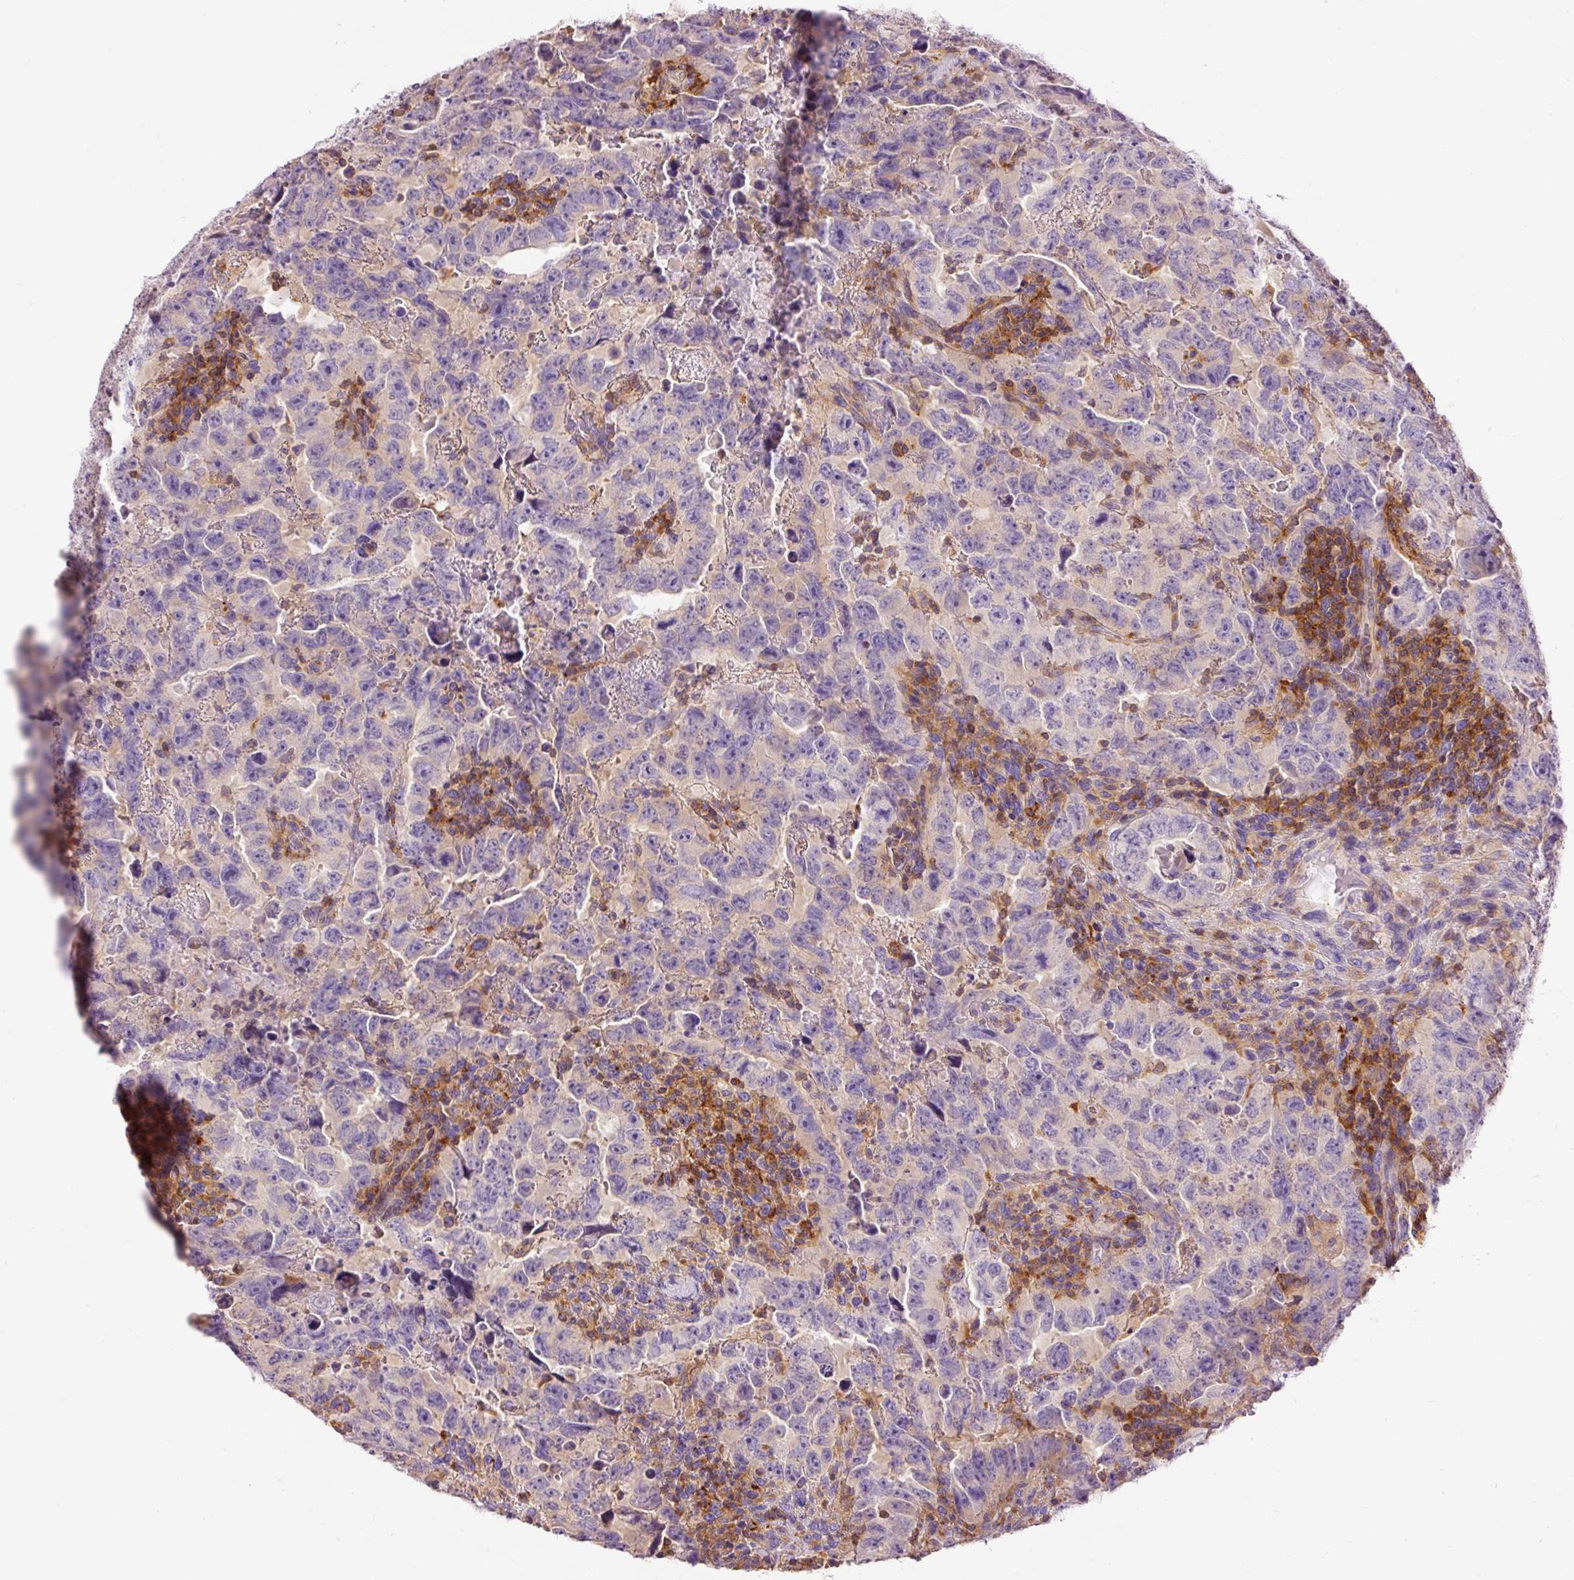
{"staining": {"intensity": "negative", "quantity": "none", "location": "none"}, "tissue": "testis cancer", "cell_type": "Tumor cells", "image_type": "cancer", "snomed": [{"axis": "morphology", "description": "Carcinoma, Embryonal, NOS"}, {"axis": "topography", "description": "Testis"}], "caption": "The immunohistochemistry (IHC) histopathology image has no significant staining in tumor cells of embryonal carcinoma (testis) tissue.", "gene": "DOK6", "patient": {"sex": "male", "age": 24}}